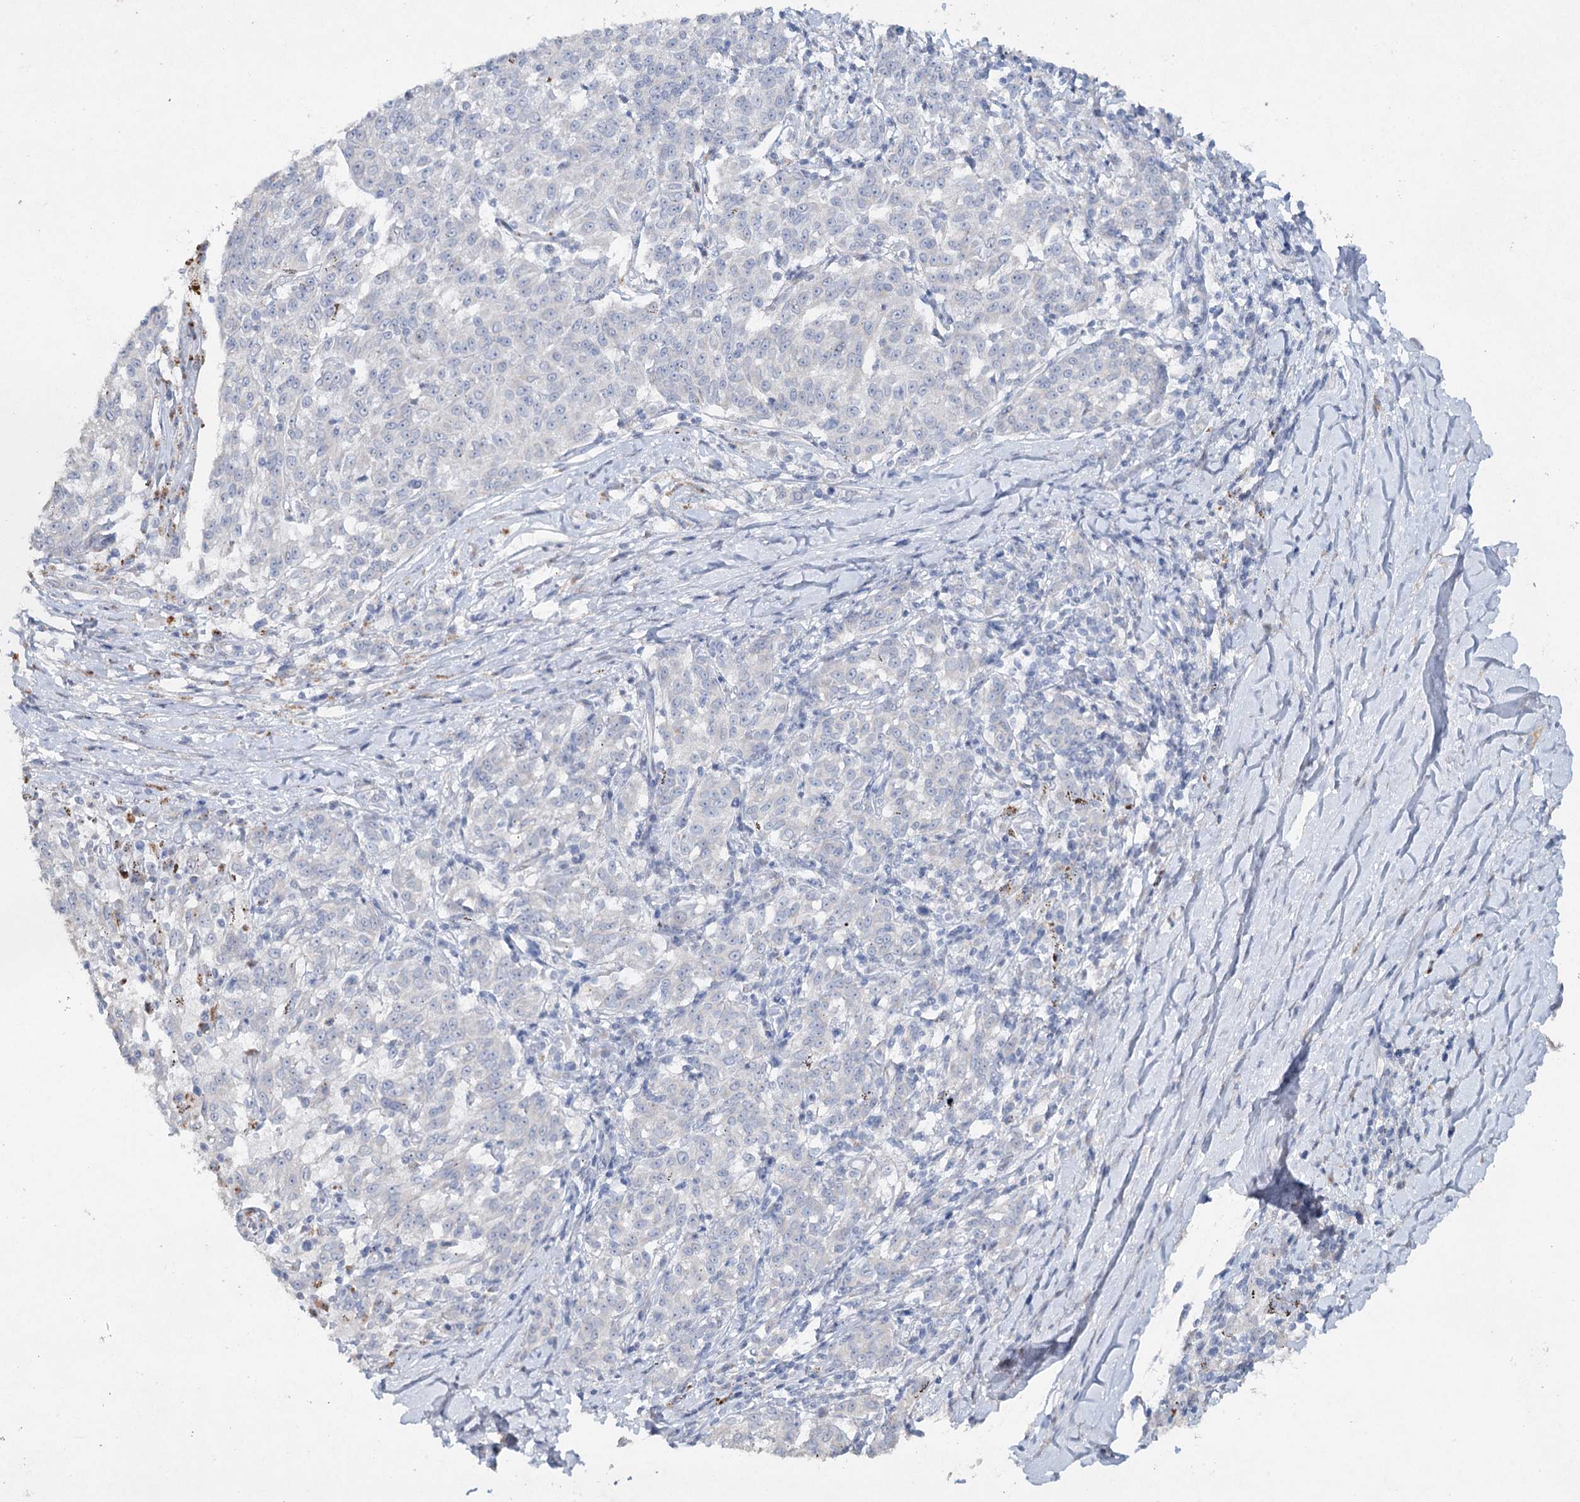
{"staining": {"intensity": "negative", "quantity": "none", "location": "none"}, "tissue": "melanoma", "cell_type": "Tumor cells", "image_type": "cancer", "snomed": [{"axis": "morphology", "description": "Malignant melanoma, NOS"}, {"axis": "topography", "description": "Skin"}], "caption": "Immunohistochemical staining of melanoma exhibits no significant positivity in tumor cells.", "gene": "RFX6", "patient": {"sex": "female", "age": 72}}